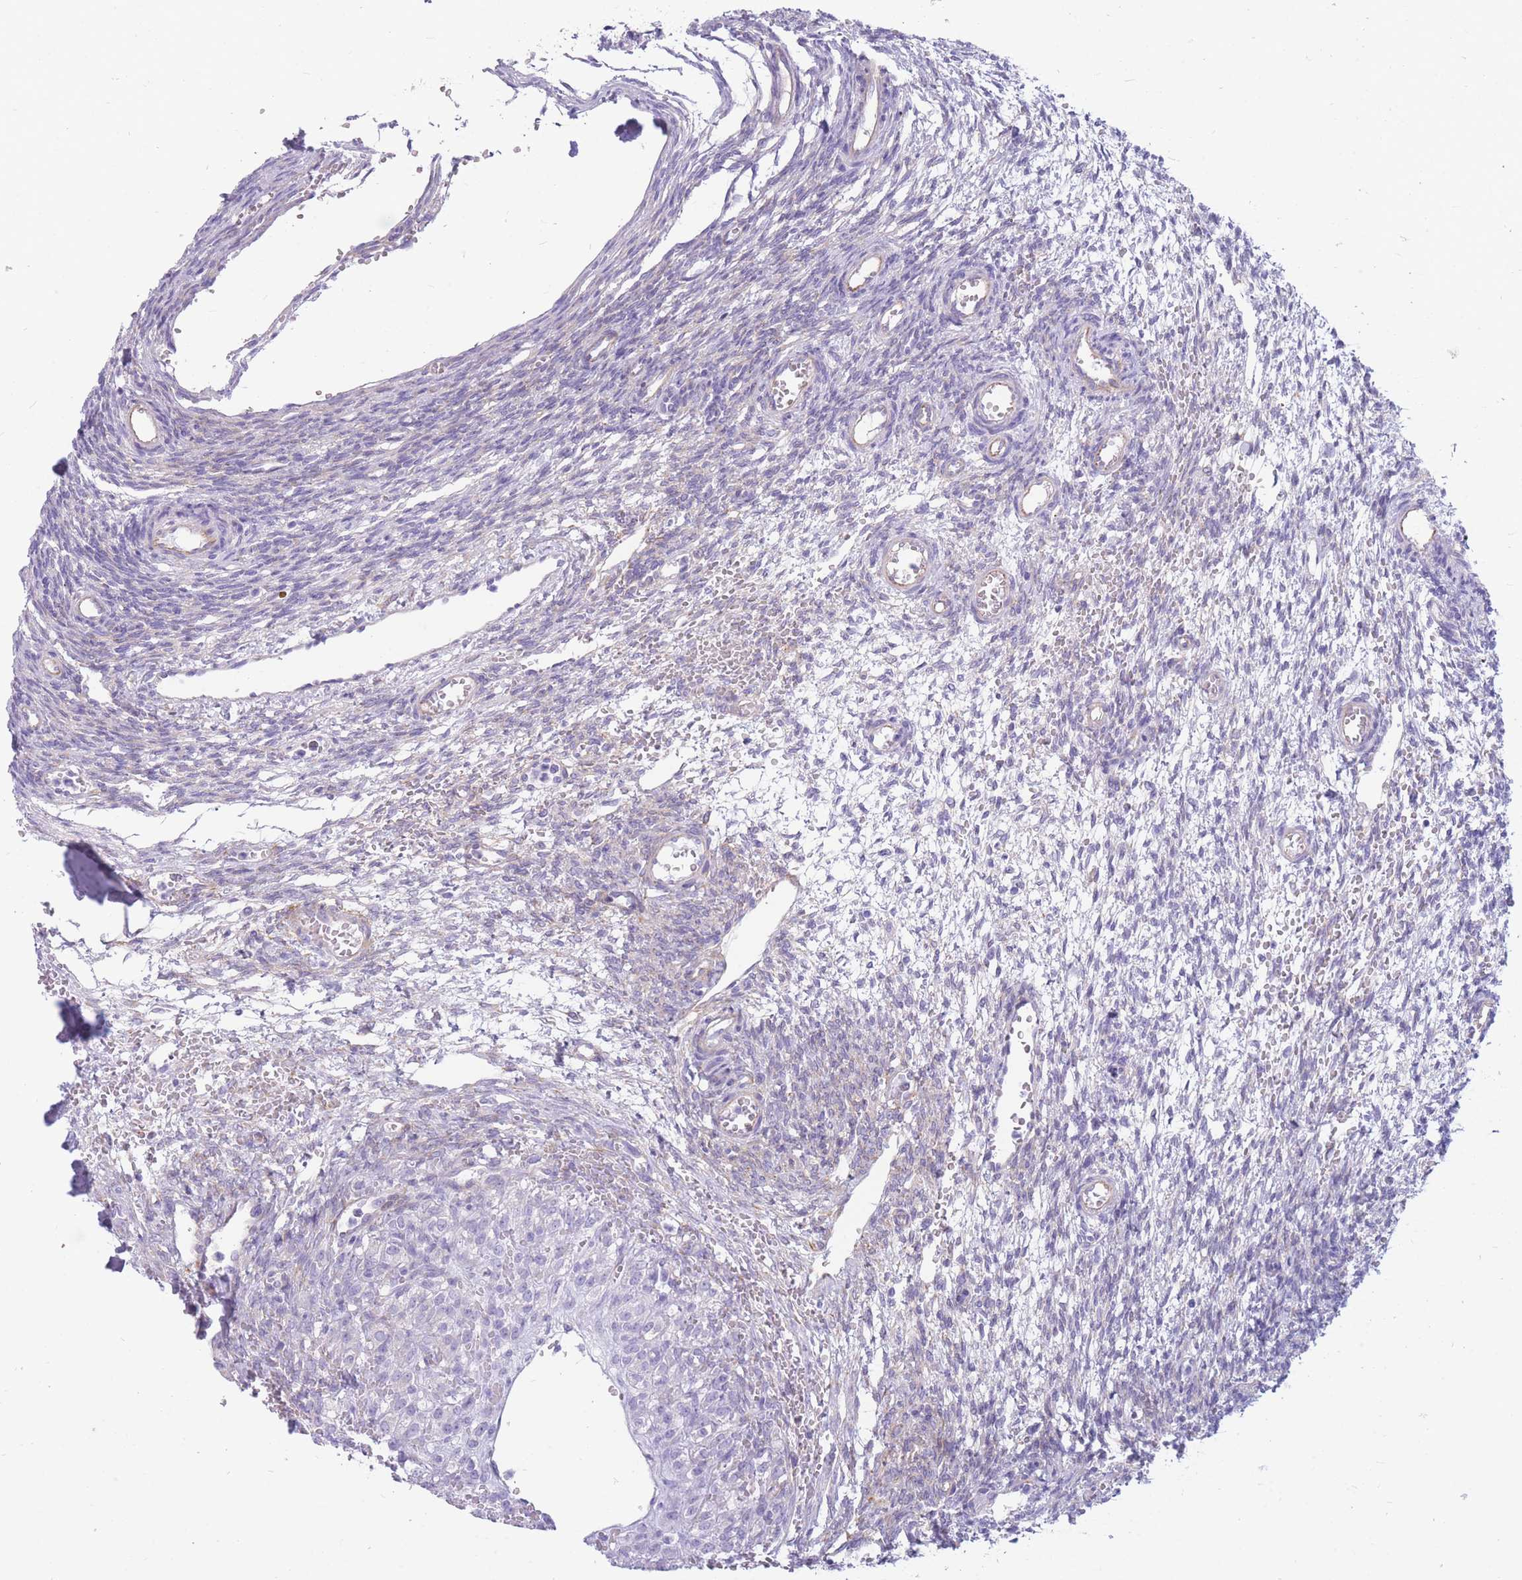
{"staining": {"intensity": "negative", "quantity": "none", "location": "none"}, "tissue": "ovary", "cell_type": "Follicle cells", "image_type": "normal", "snomed": [{"axis": "morphology", "description": "Normal tissue, NOS"}, {"axis": "topography", "description": "Ovary"}], "caption": "Image shows no significant protein staining in follicle cells of unremarkable ovary.", "gene": "MTSS2", "patient": {"sex": "female", "age": 39}}